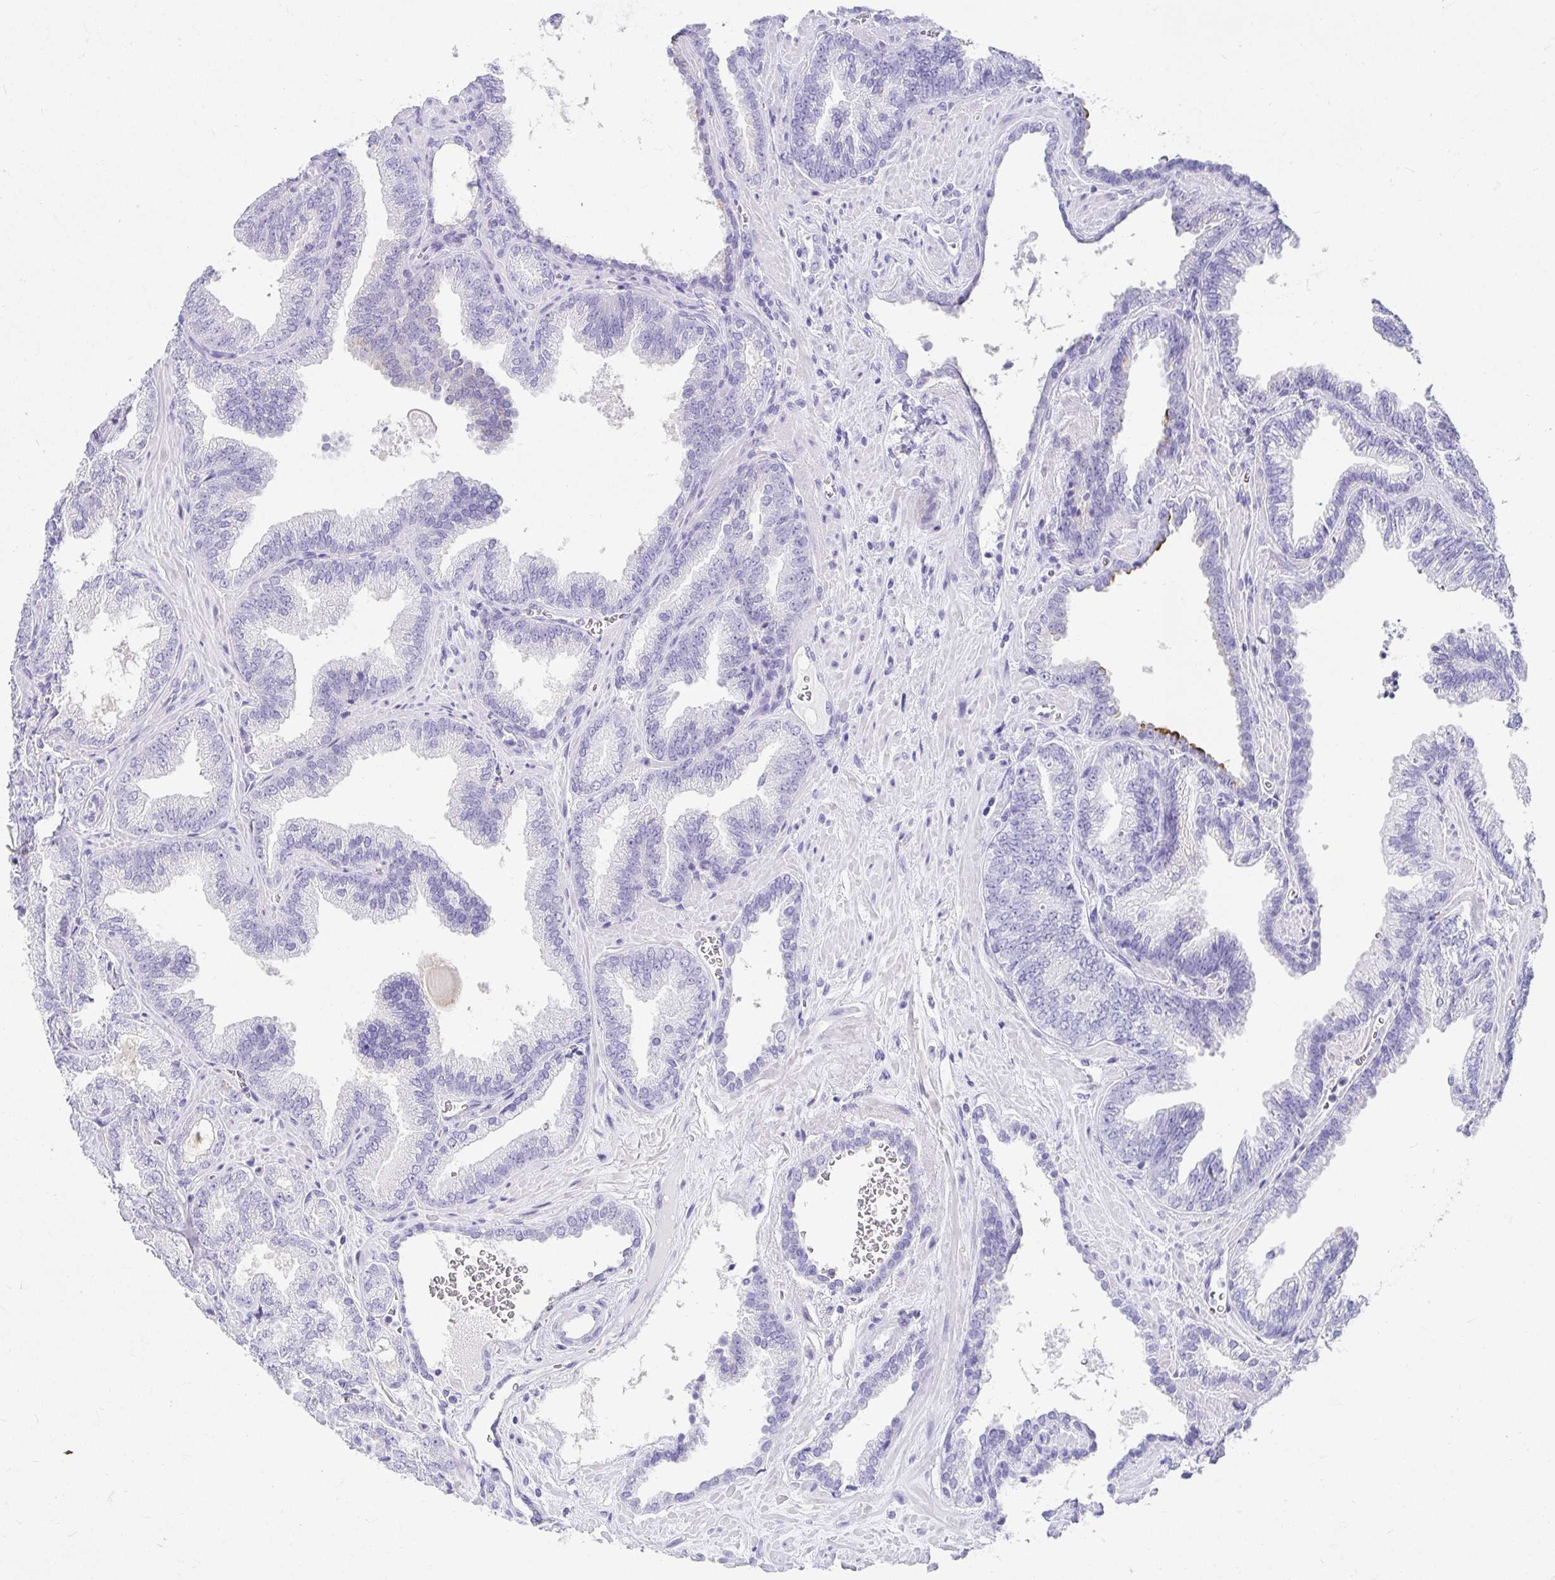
{"staining": {"intensity": "negative", "quantity": "none", "location": "none"}, "tissue": "prostate cancer", "cell_type": "Tumor cells", "image_type": "cancer", "snomed": [{"axis": "morphology", "description": "Adenocarcinoma, High grade"}, {"axis": "topography", "description": "Prostate"}], "caption": "High magnification brightfield microscopy of adenocarcinoma (high-grade) (prostate) stained with DAB (3,3'-diaminobenzidine) (brown) and counterstained with hematoxylin (blue): tumor cells show no significant staining. (DAB (3,3'-diaminobenzidine) immunohistochemistry visualized using brightfield microscopy, high magnification).", "gene": "CHAT", "patient": {"sex": "male", "age": 68}}